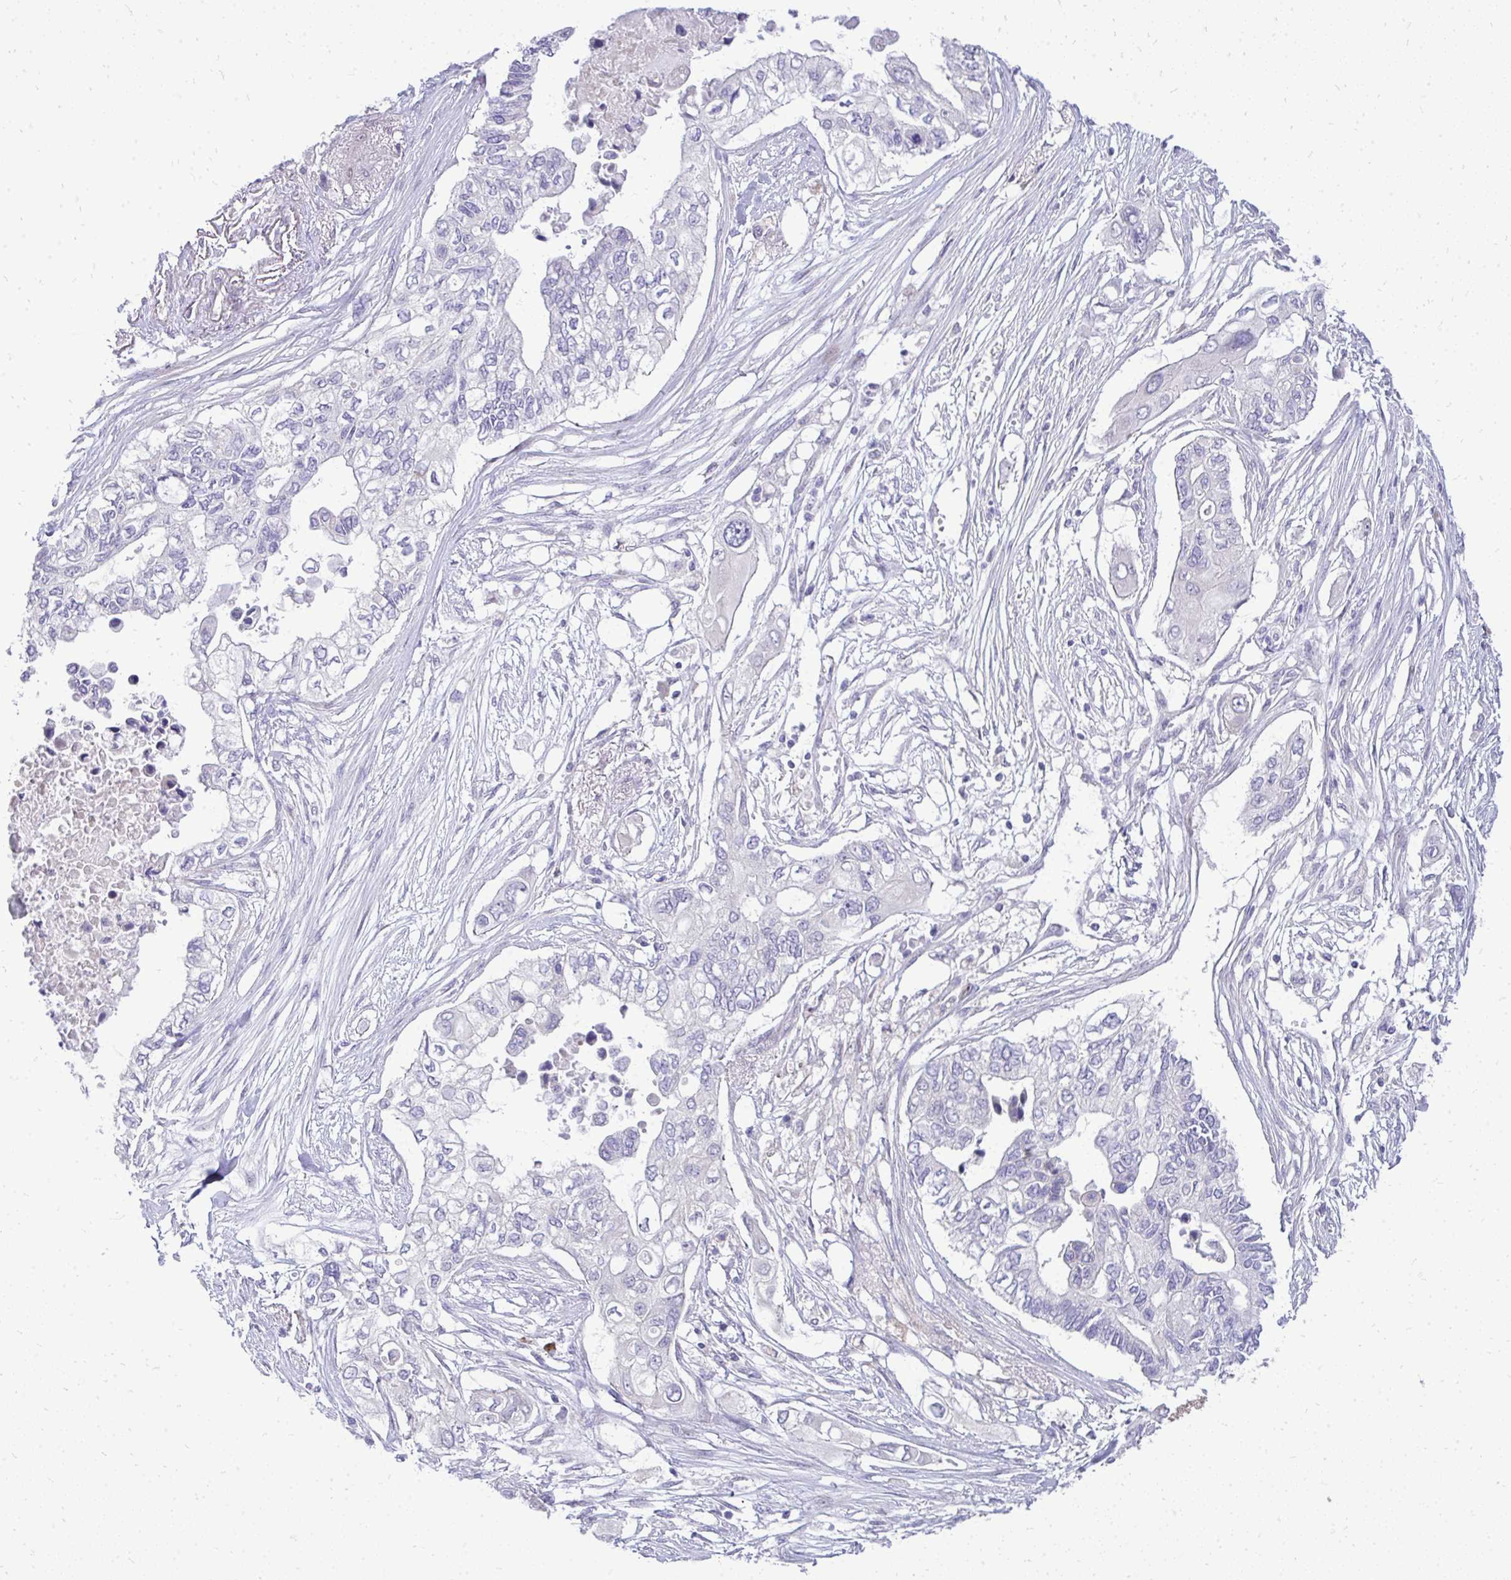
{"staining": {"intensity": "negative", "quantity": "none", "location": "none"}, "tissue": "pancreatic cancer", "cell_type": "Tumor cells", "image_type": "cancer", "snomed": [{"axis": "morphology", "description": "Adenocarcinoma, NOS"}, {"axis": "topography", "description": "Pancreas"}], "caption": "A micrograph of pancreatic cancer stained for a protein displays no brown staining in tumor cells.", "gene": "OR8D1", "patient": {"sex": "female", "age": 63}}